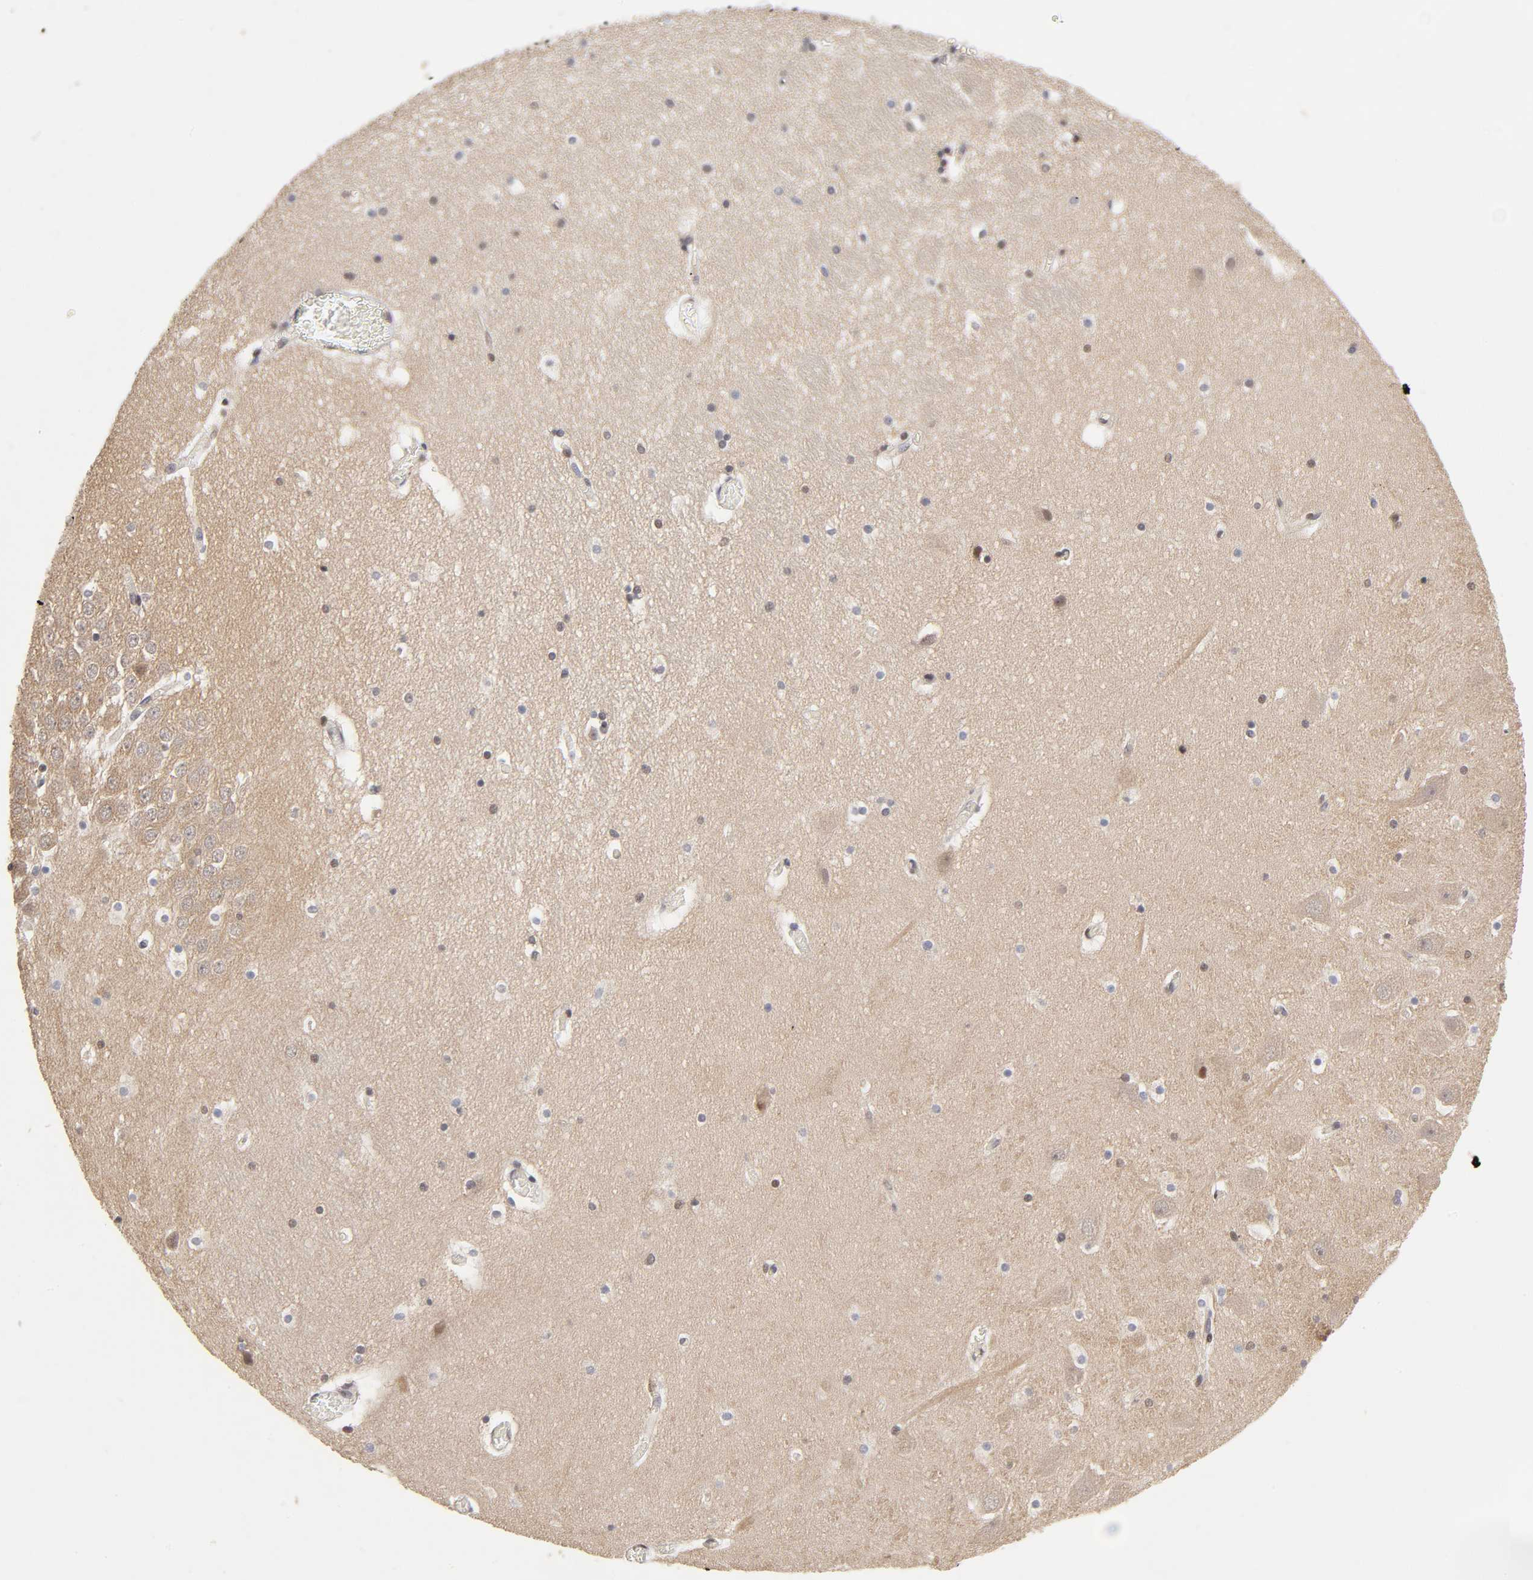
{"staining": {"intensity": "moderate", "quantity": "25%-75%", "location": "nuclear"}, "tissue": "hippocampus", "cell_type": "Glial cells", "image_type": "normal", "snomed": [{"axis": "morphology", "description": "Normal tissue, NOS"}, {"axis": "topography", "description": "Hippocampus"}], "caption": "The photomicrograph displays immunohistochemical staining of normal hippocampus. There is moderate nuclear staining is identified in about 25%-75% of glial cells. The staining was performed using DAB, with brown indicating positive protein expression. Nuclei are stained blue with hematoxylin.", "gene": "EP300", "patient": {"sex": "male", "age": 45}}